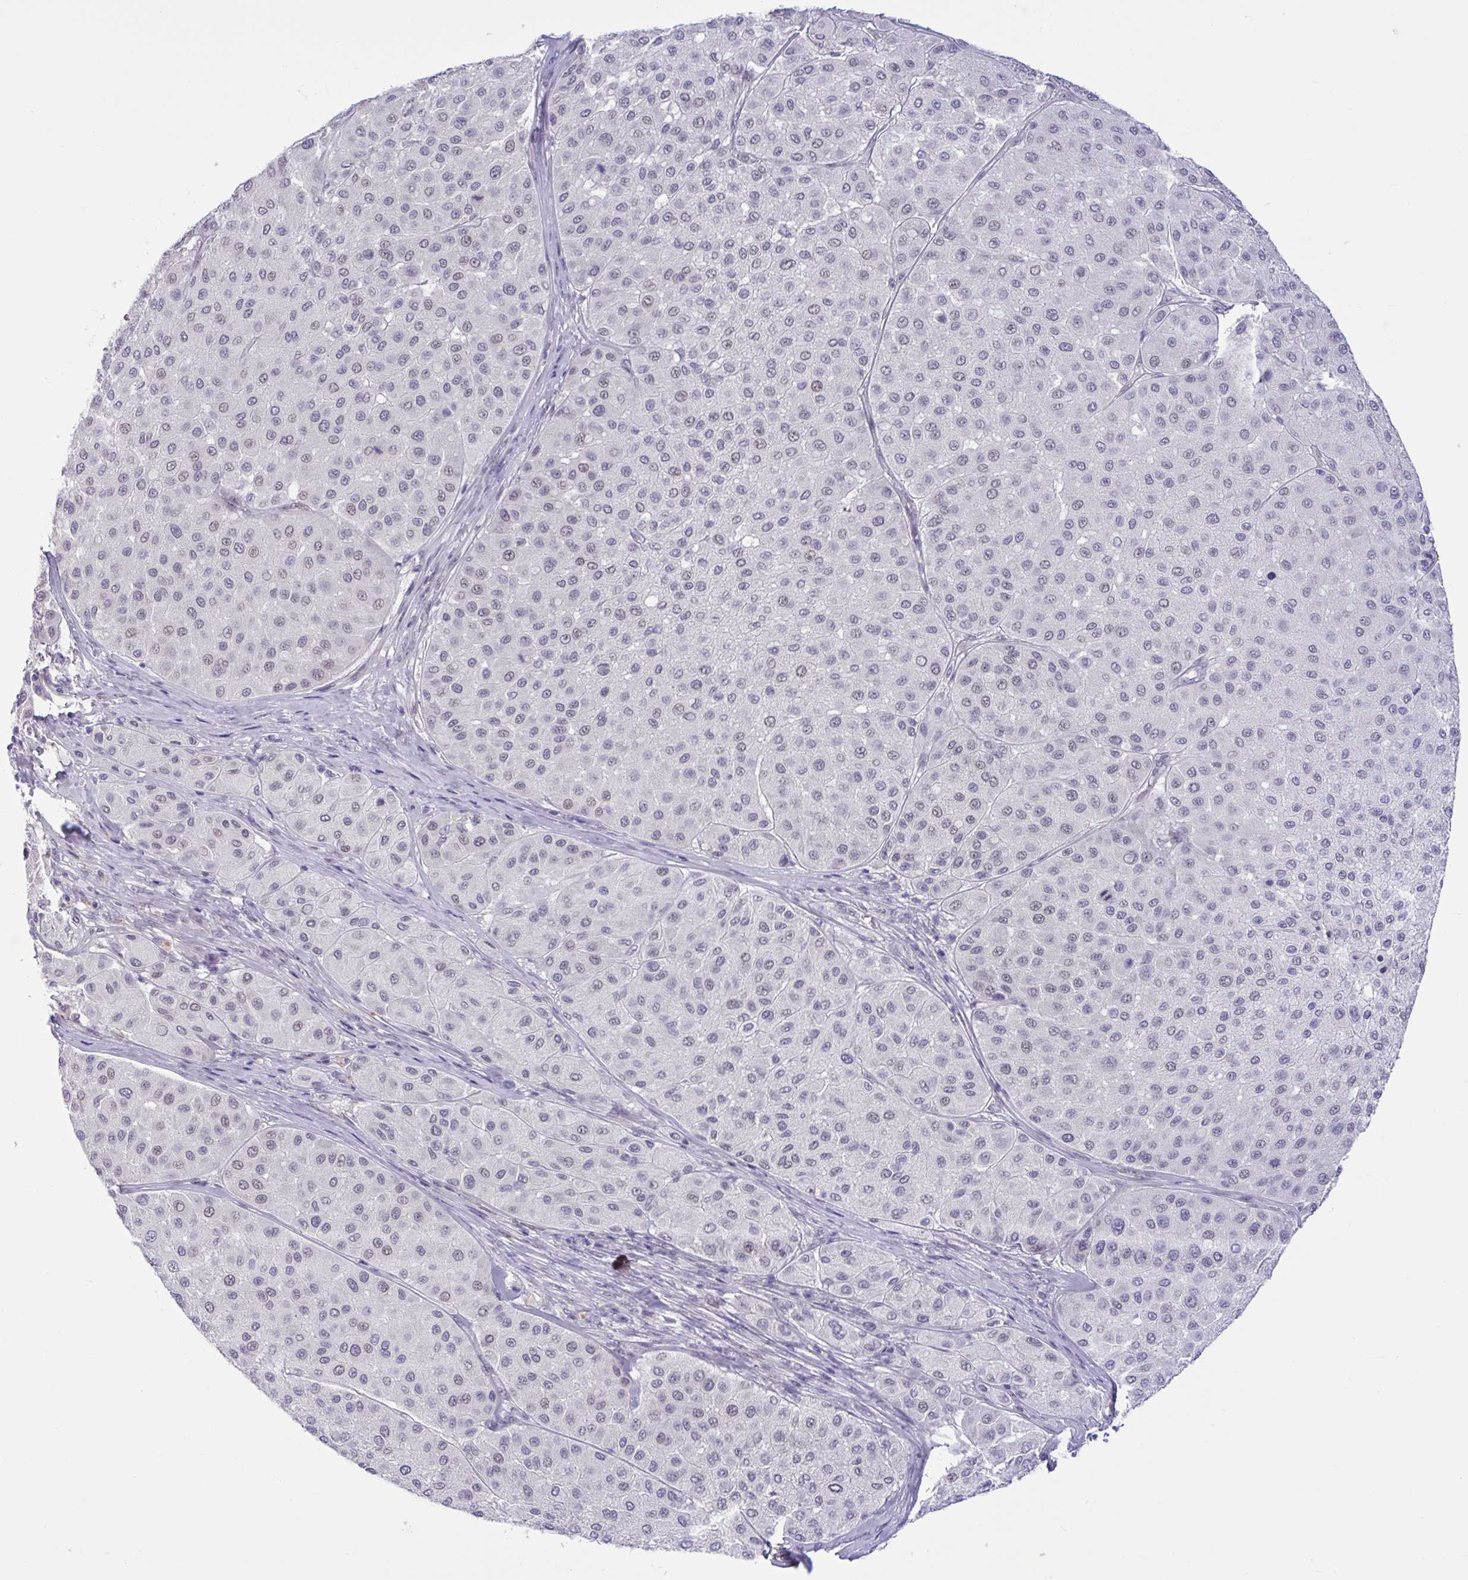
{"staining": {"intensity": "negative", "quantity": "none", "location": "none"}, "tissue": "melanoma", "cell_type": "Tumor cells", "image_type": "cancer", "snomed": [{"axis": "morphology", "description": "Malignant melanoma, Metastatic site"}, {"axis": "topography", "description": "Smooth muscle"}], "caption": "Immunohistochemistry (IHC) of human malignant melanoma (metastatic site) demonstrates no staining in tumor cells.", "gene": "CNGB3", "patient": {"sex": "male", "age": 41}}